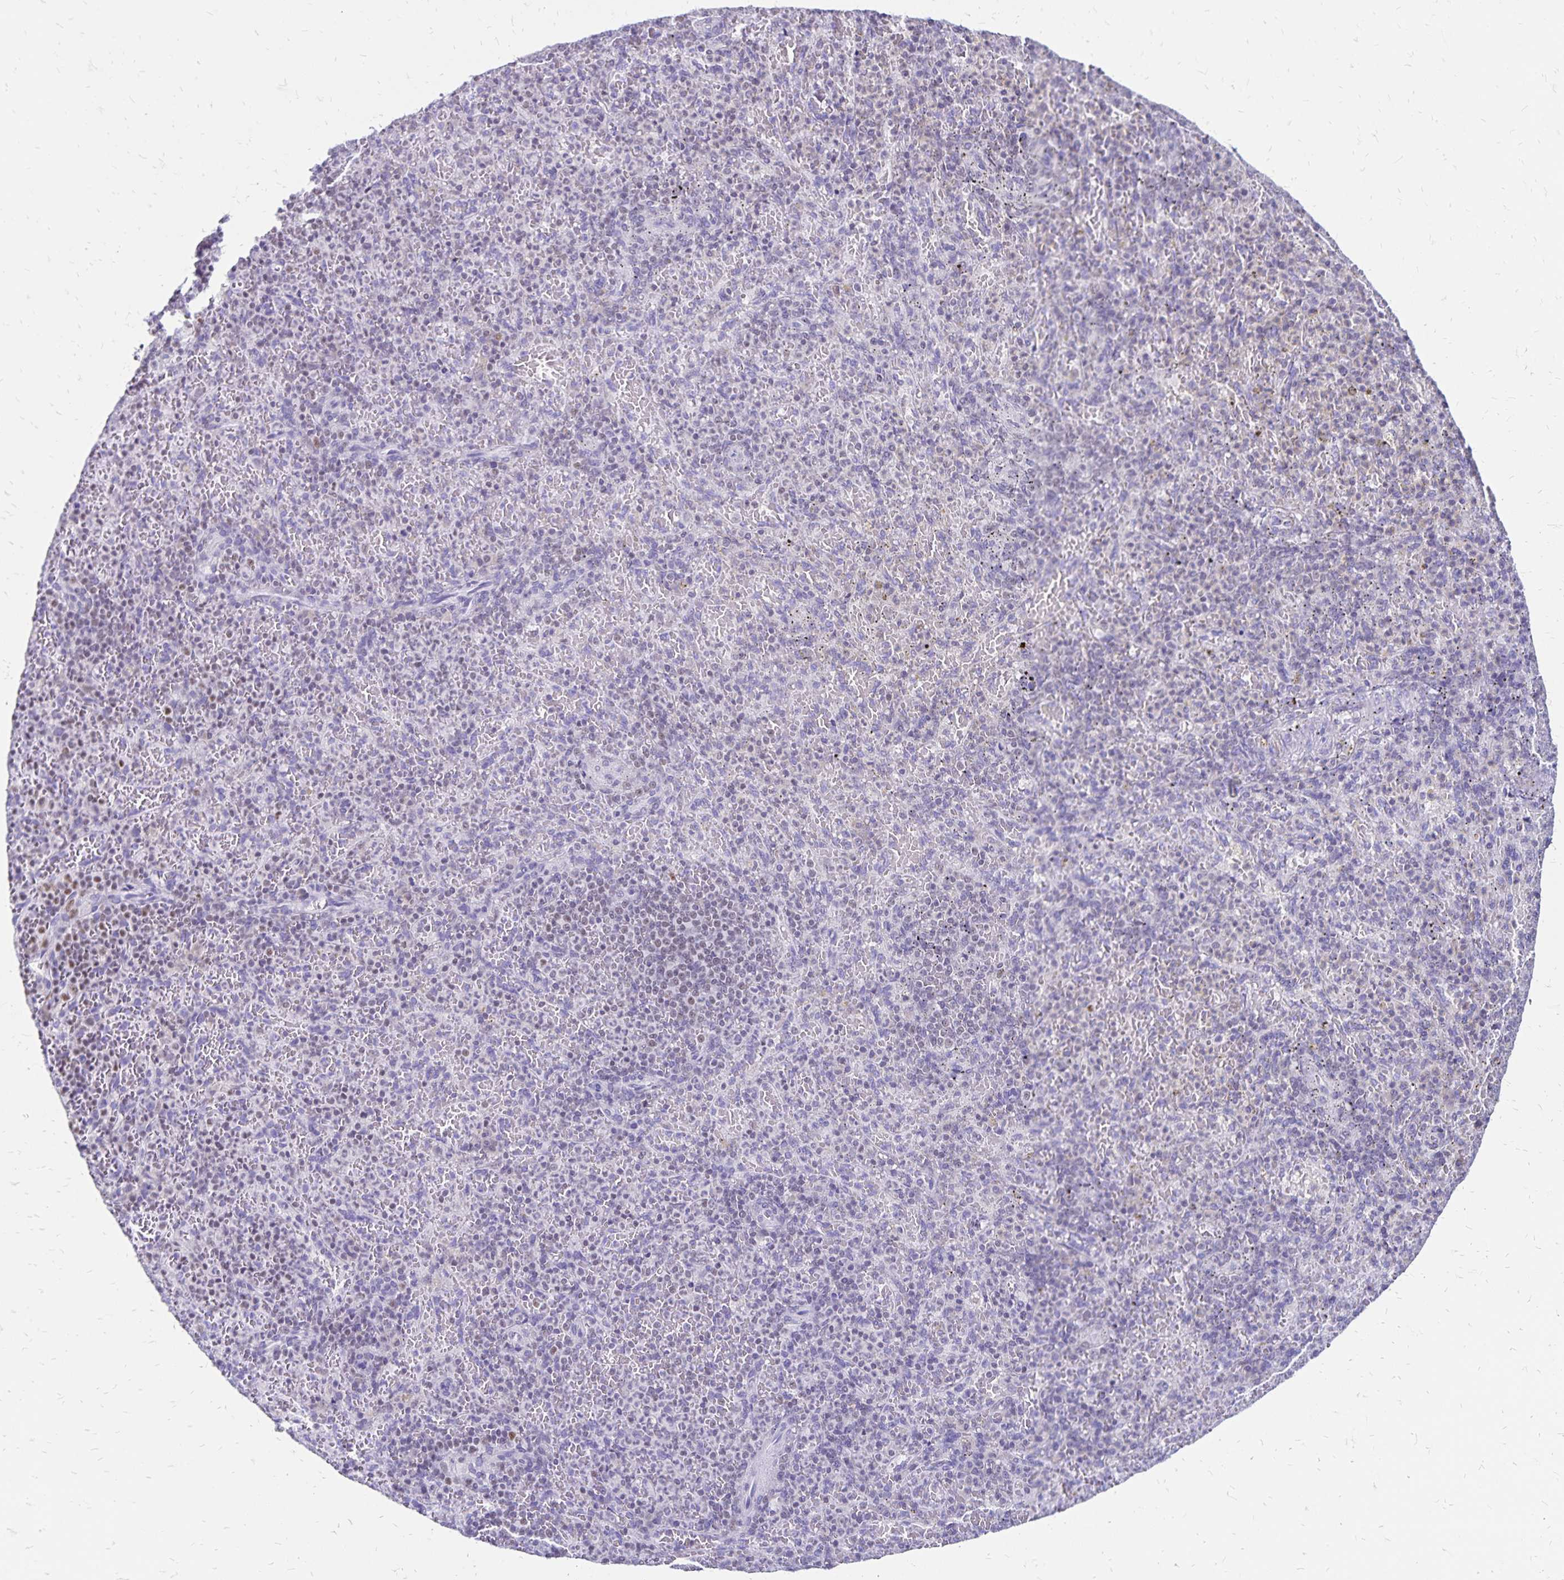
{"staining": {"intensity": "moderate", "quantity": "<25%", "location": "nuclear"}, "tissue": "spleen", "cell_type": "Cells in red pulp", "image_type": "normal", "snomed": [{"axis": "morphology", "description": "Normal tissue, NOS"}, {"axis": "topography", "description": "Spleen"}], "caption": "Immunohistochemistry (IHC) image of unremarkable spleen: human spleen stained using immunohistochemistry (IHC) demonstrates low levels of moderate protein expression localized specifically in the nuclear of cells in red pulp, appearing as a nuclear brown color.", "gene": "IKZF1", "patient": {"sex": "female", "age": 74}}